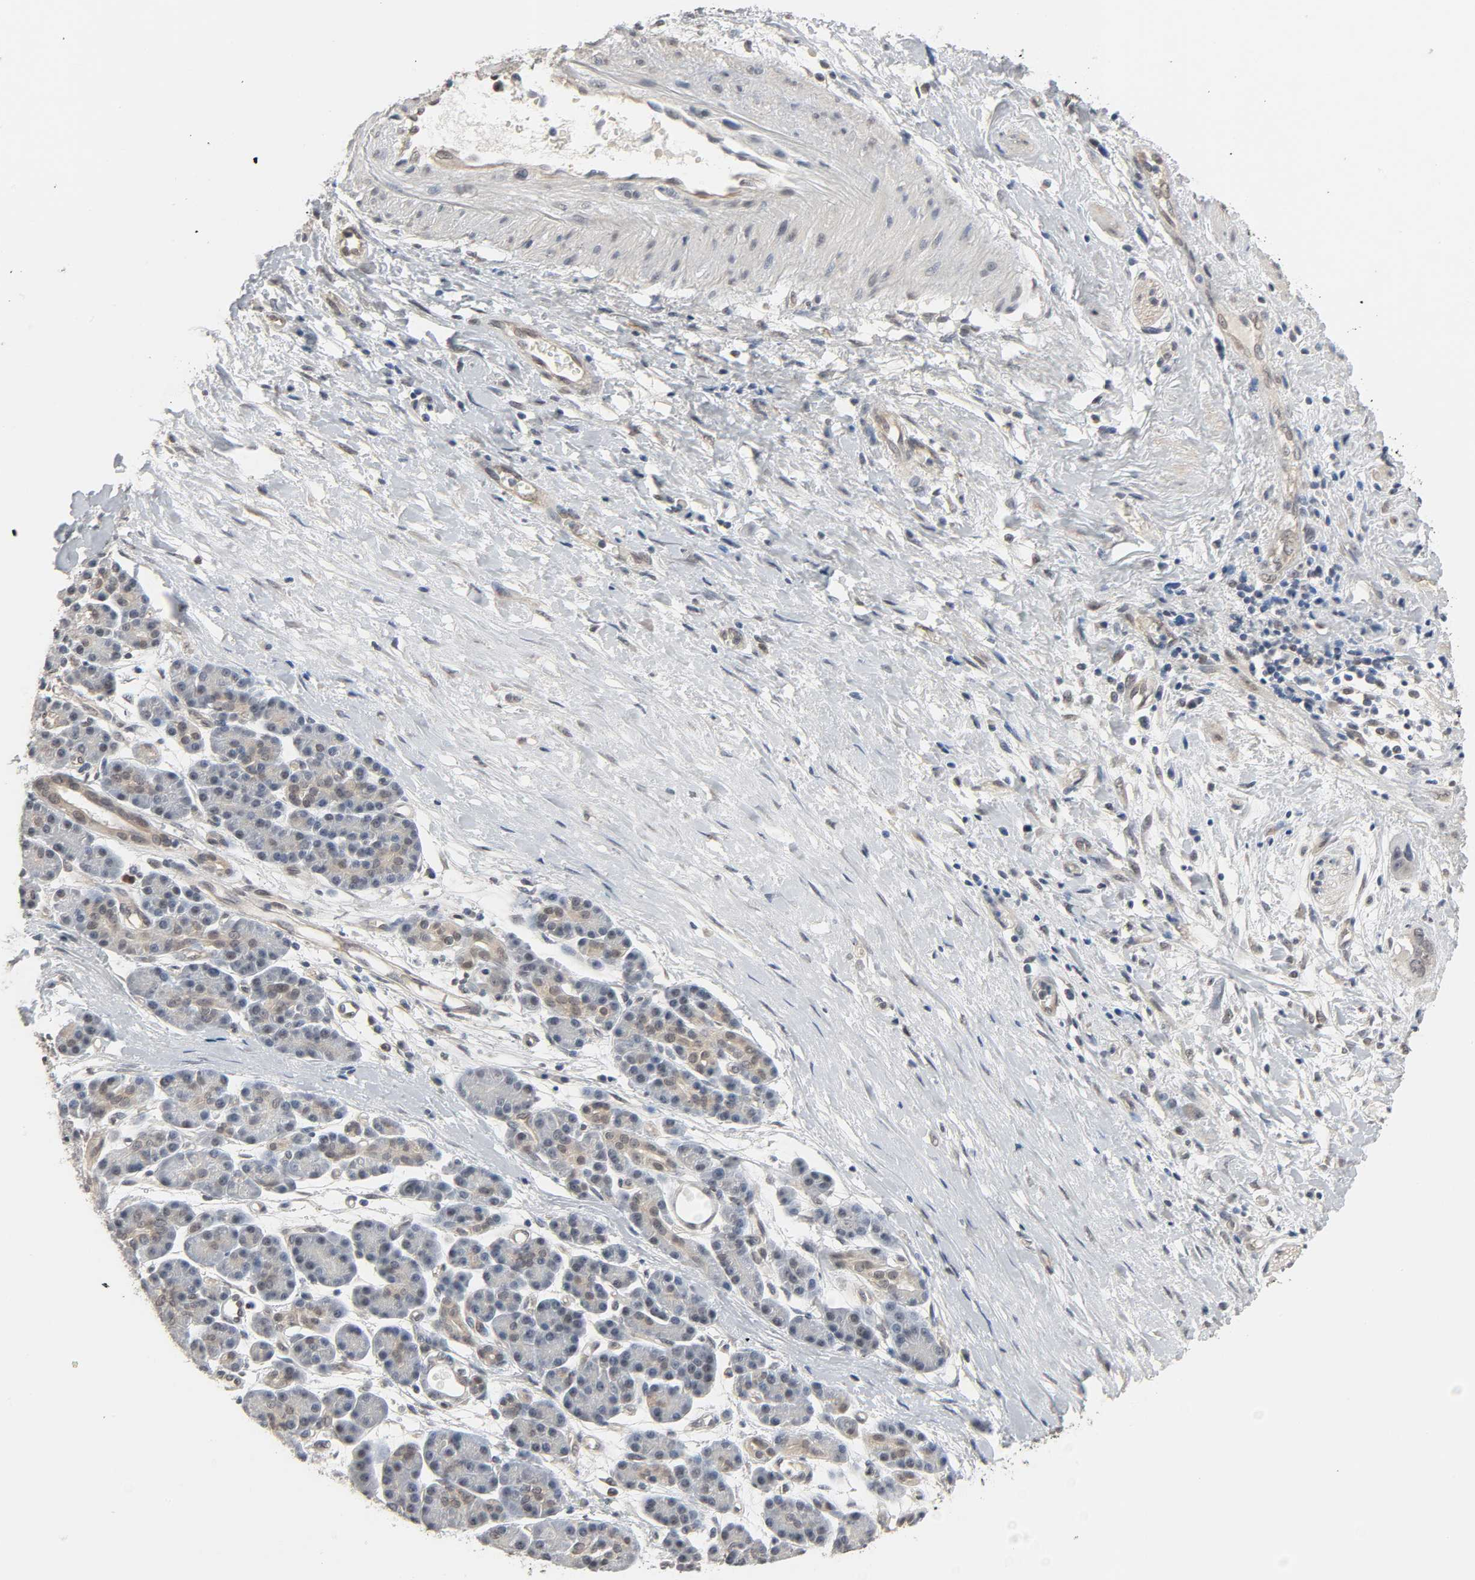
{"staining": {"intensity": "weak", "quantity": "25%-75%", "location": "cytoplasmic/membranous"}, "tissue": "pancreatic cancer", "cell_type": "Tumor cells", "image_type": "cancer", "snomed": [{"axis": "morphology", "description": "Adenocarcinoma, NOS"}, {"axis": "topography", "description": "Pancreas"}], "caption": "IHC histopathology image of human adenocarcinoma (pancreatic) stained for a protein (brown), which exhibits low levels of weak cytoplasmic/membranous expression in about 25%-75% of tumor cells.", "gene": "ACSS2", "patient": {"sex": "female", "age": 60}}